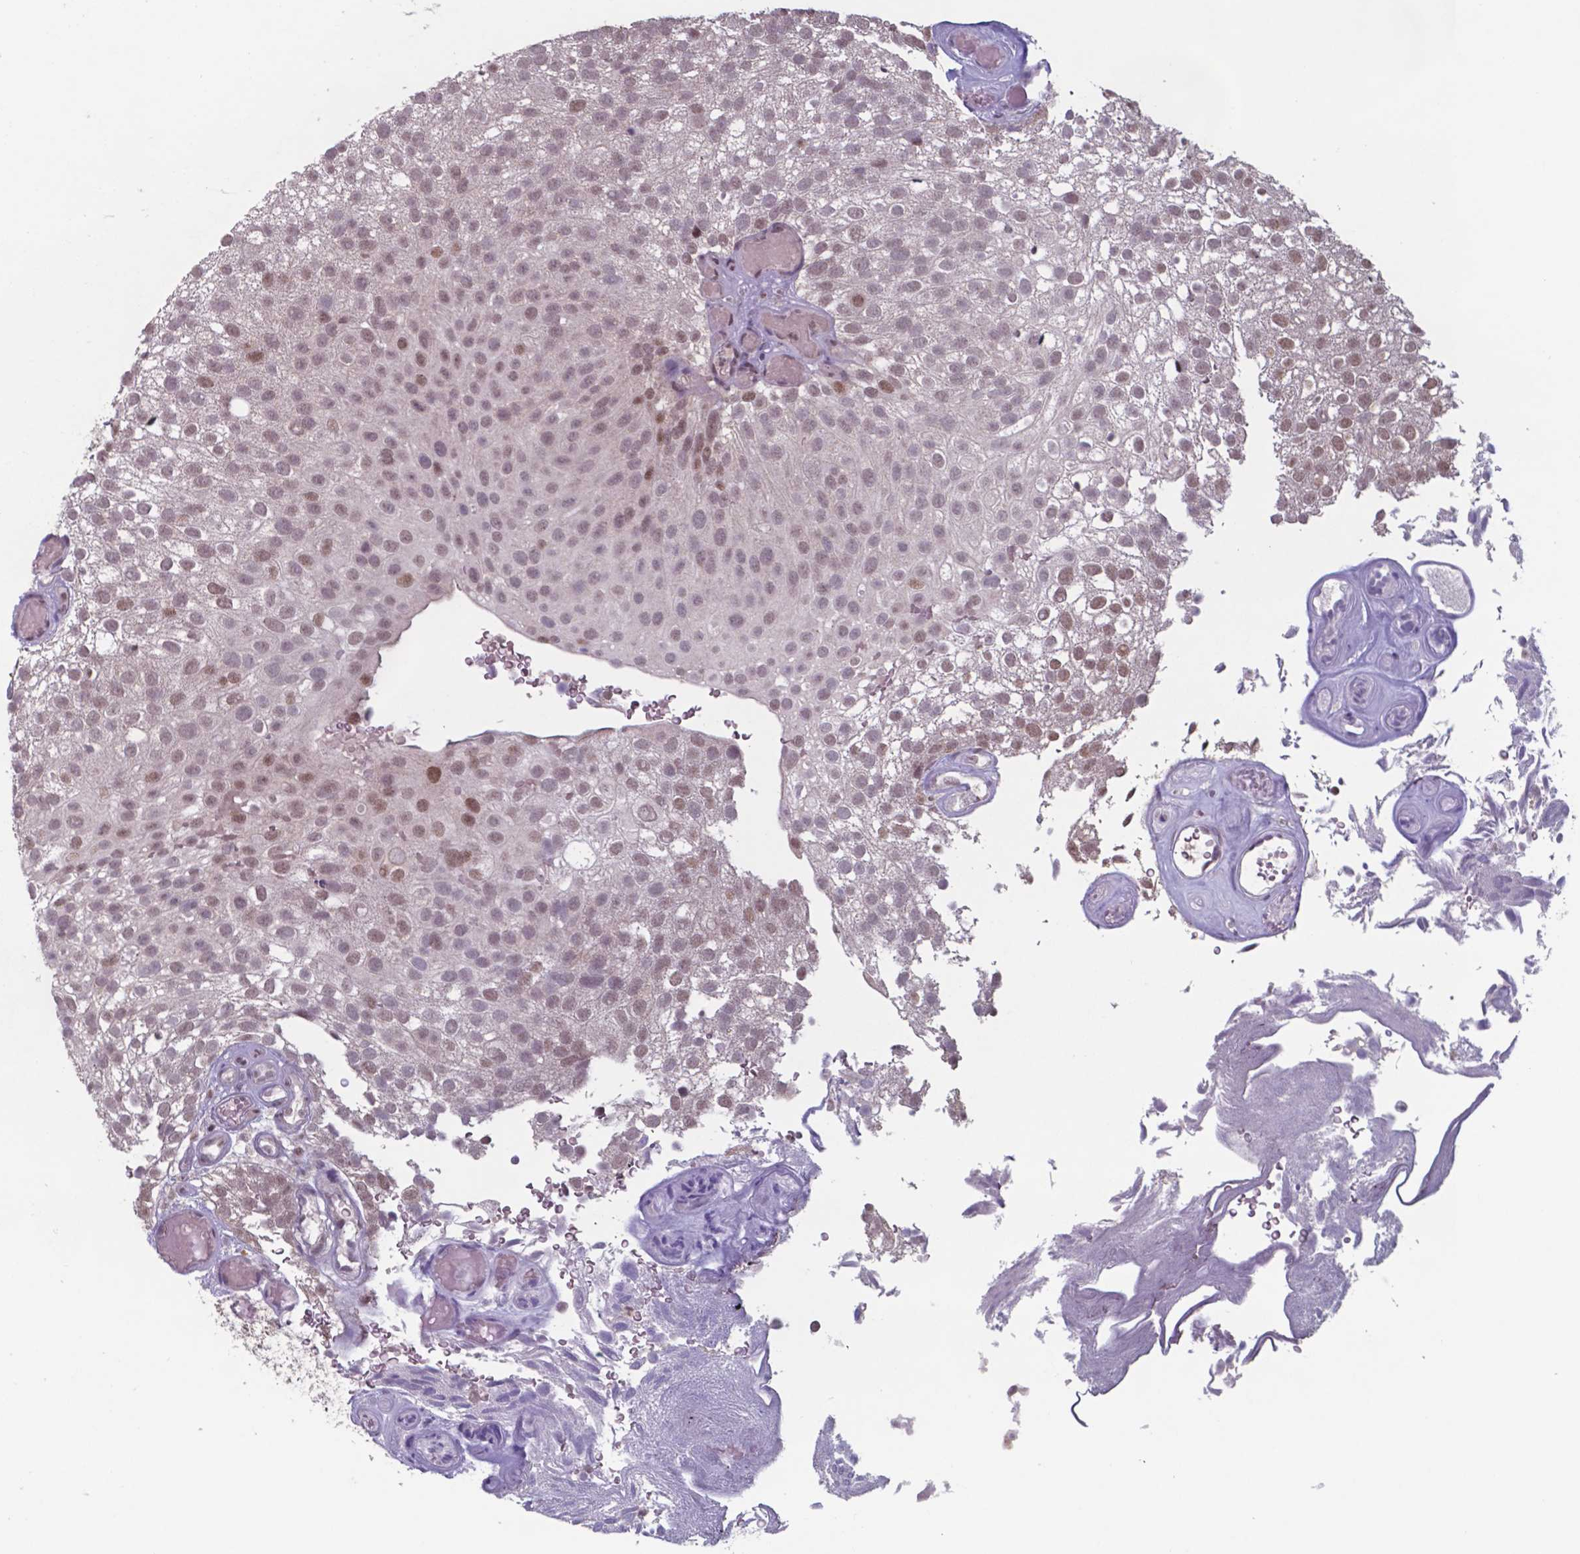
{"staining": {"intensity": "moderate", "quantity": "25%-75%", "location": "nuclear"}, "tissue": "urothelial cancer", "cell_type": "Tumor cells", "image_type": "cancer", "snomed": [{"axis": "morphology", "description": "Urothelial carcinoma, Low grade"}, {"axis": "topography", "description": "Urinary bladder"}], "caption": "Urothelial cancer stained for a protein (brown) displays moderate nuclear positive expression in approximately 25%-75% of tumor cells.", "gene": "UBA1", "patient": {"sex": "male", "age": 78}}